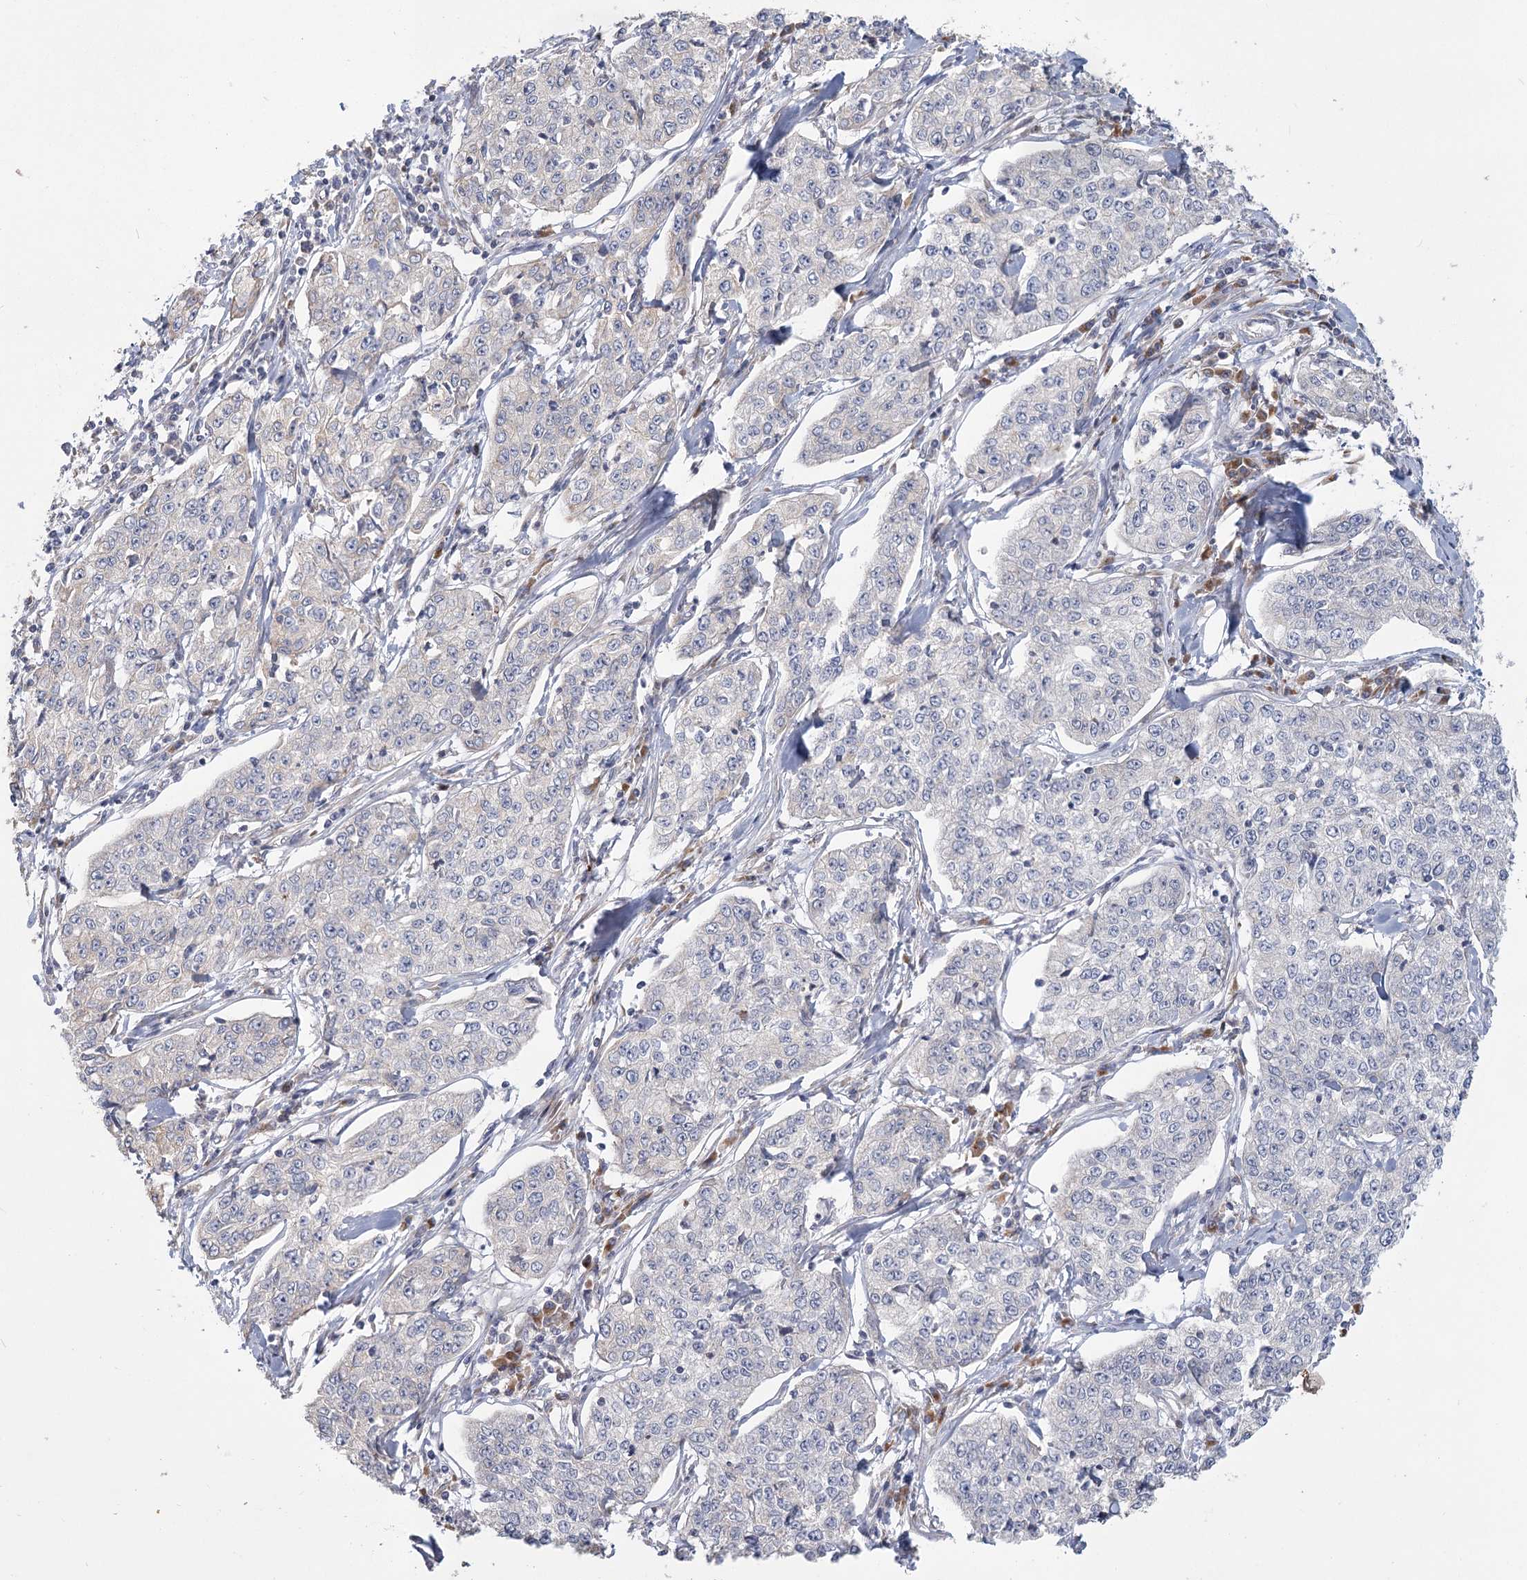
{"staining": {"intensity": "negative", "quantity": "none", "location": "none"}, "tissue": "cervical cancer", "cell_type": "Tumor cells", "image_type": "cancer", "snomed": [{"axis": "morphology", "description": "Squamous cell carcinoma, NOS"}, {"axis": "topography", "description": "Cervix"}], "caption": "Immunohistochemical staining of cervical cancer demonstrates no significant expression in tumor cells. (Immunohistochemistry (ihc), brightfield microscopy, high magnification).", "gene": "CNTLN", "patient": {"sex": "female", "age": 35}}